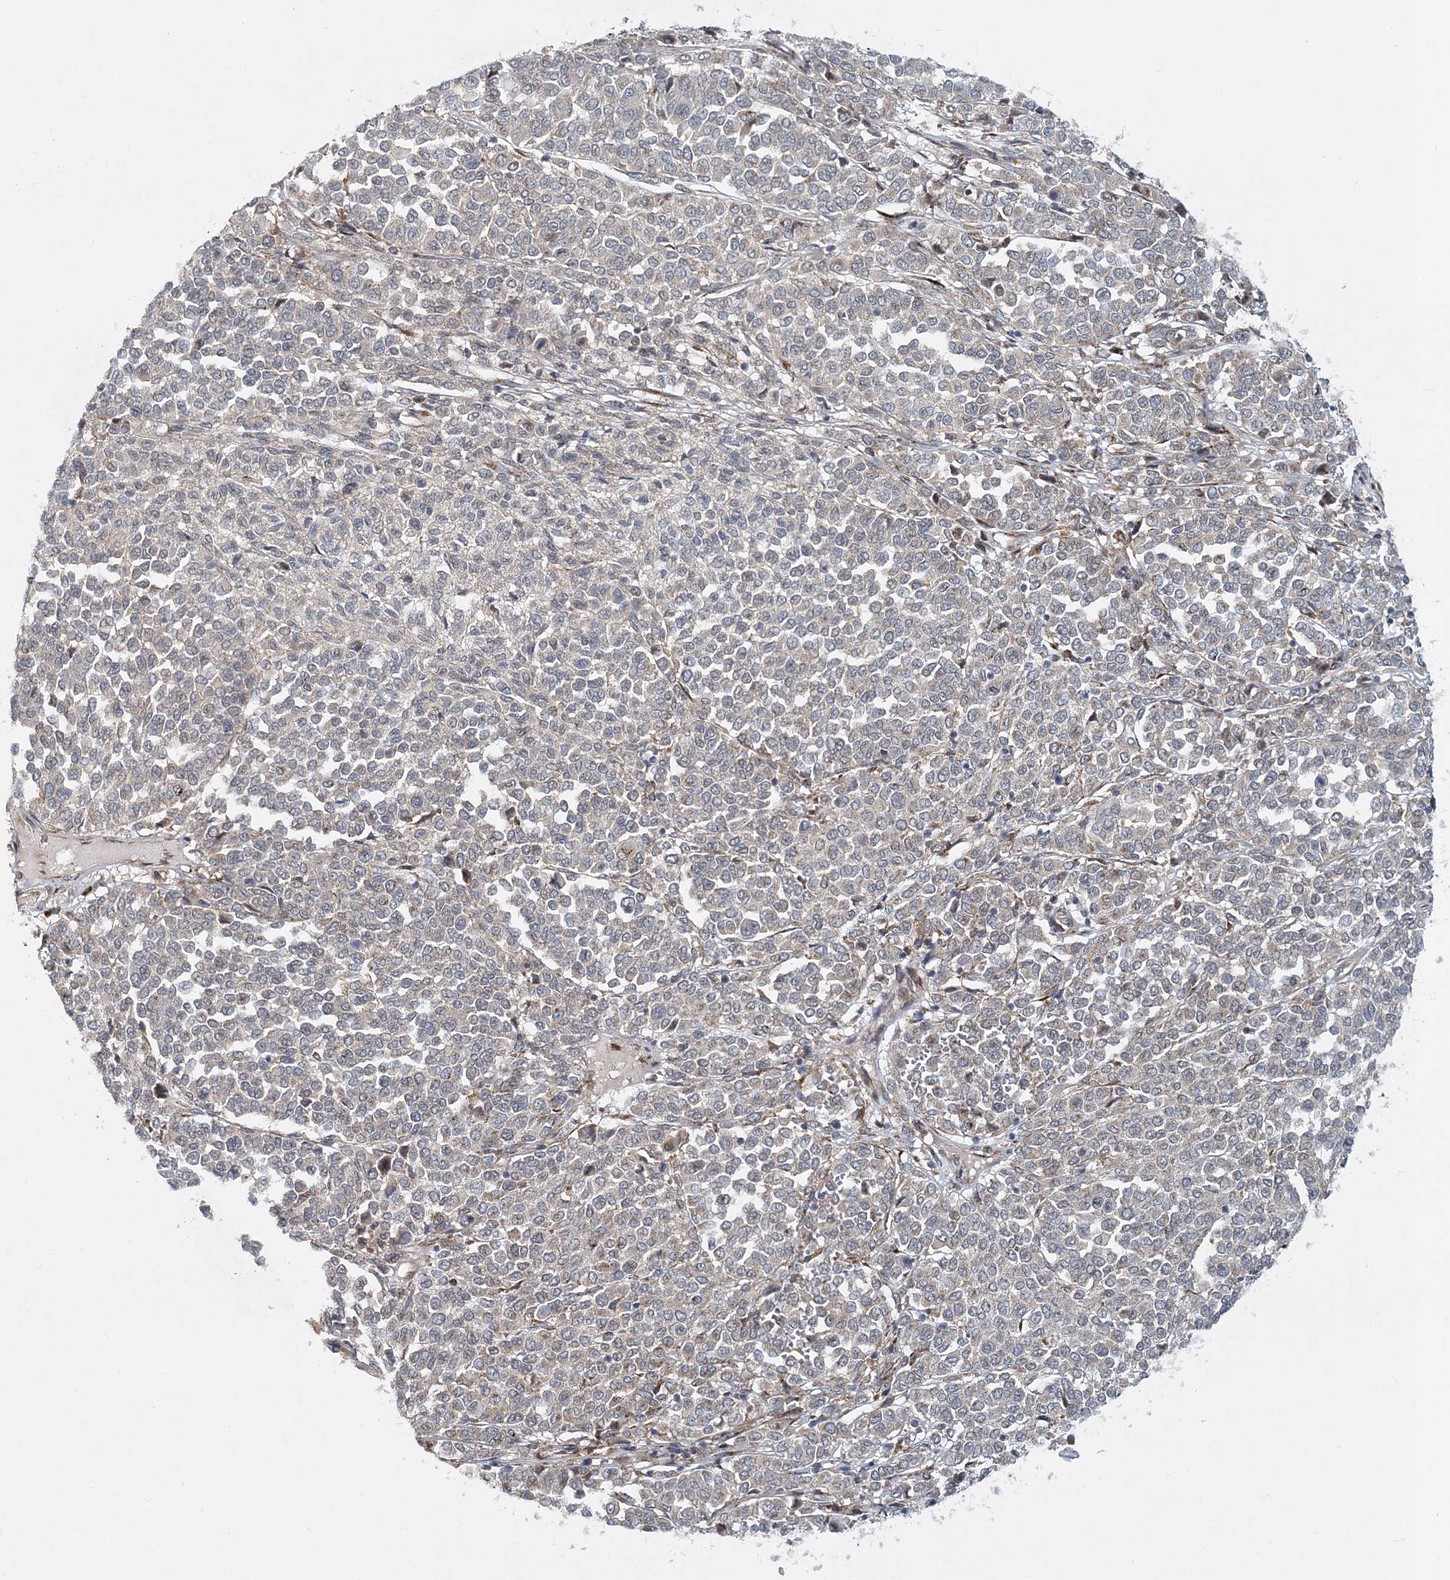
{"staining": {"intensity": "negative", "quantity": "none", "location": "none"}, "tissue": "melanoma", "cell_type": "Tumor cells", "image_type": "cancer", "snomed": [{"axis": "morphology", "description": "Malignant melanoma, Metastatic site"}, {"axis": "topography", "description": "Pancreas"}], "caption": "Malignant melanoma (metastatic site) was stained to show a protein in brown. There is no significant staining in tumor cells.", "gene": "NBAS", "patient": {"sex": "female", "age": 30}}